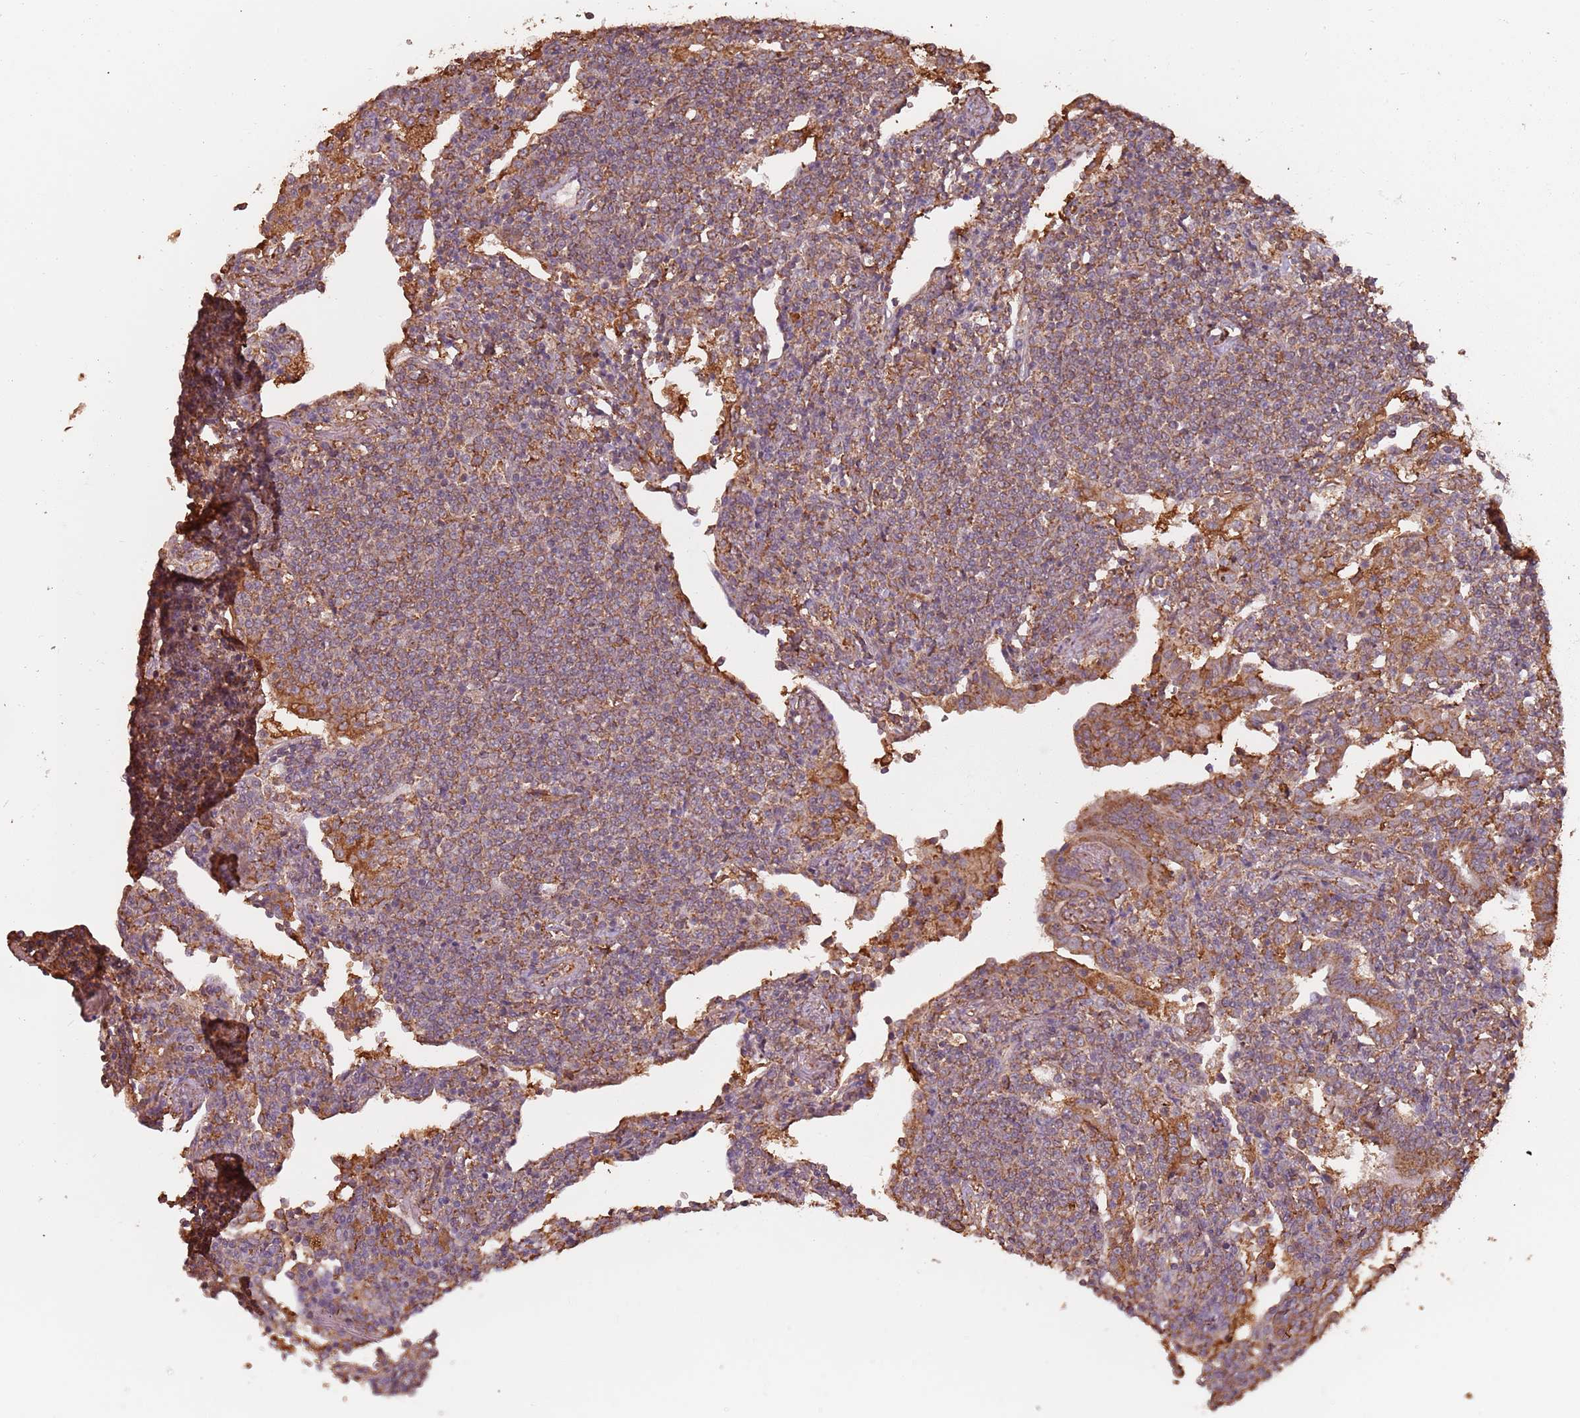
{"staining": {"intensity": "moderate", "quantity": "25%-75%", "location": "cytoplasmic/membranous"}, "tissue": "lymphoma", "cell_type": "Tumor cells", "image_type": "cancer", "snomed": [{"axis": "morphology", "description": "Malignant lymphoma, non-Hodgkin's type, Low grade"}, {"axis": "topography", "description": "Lung"}], "caption": "Immunohistochemistry (IHC) of lymphoma demonstrates medium levels of moderate cytoplasmic/membranous staining in about 25%-75% of tumor cells.", "gene": "ATOSB", "patient": {"sex": "female", "age": 71}}